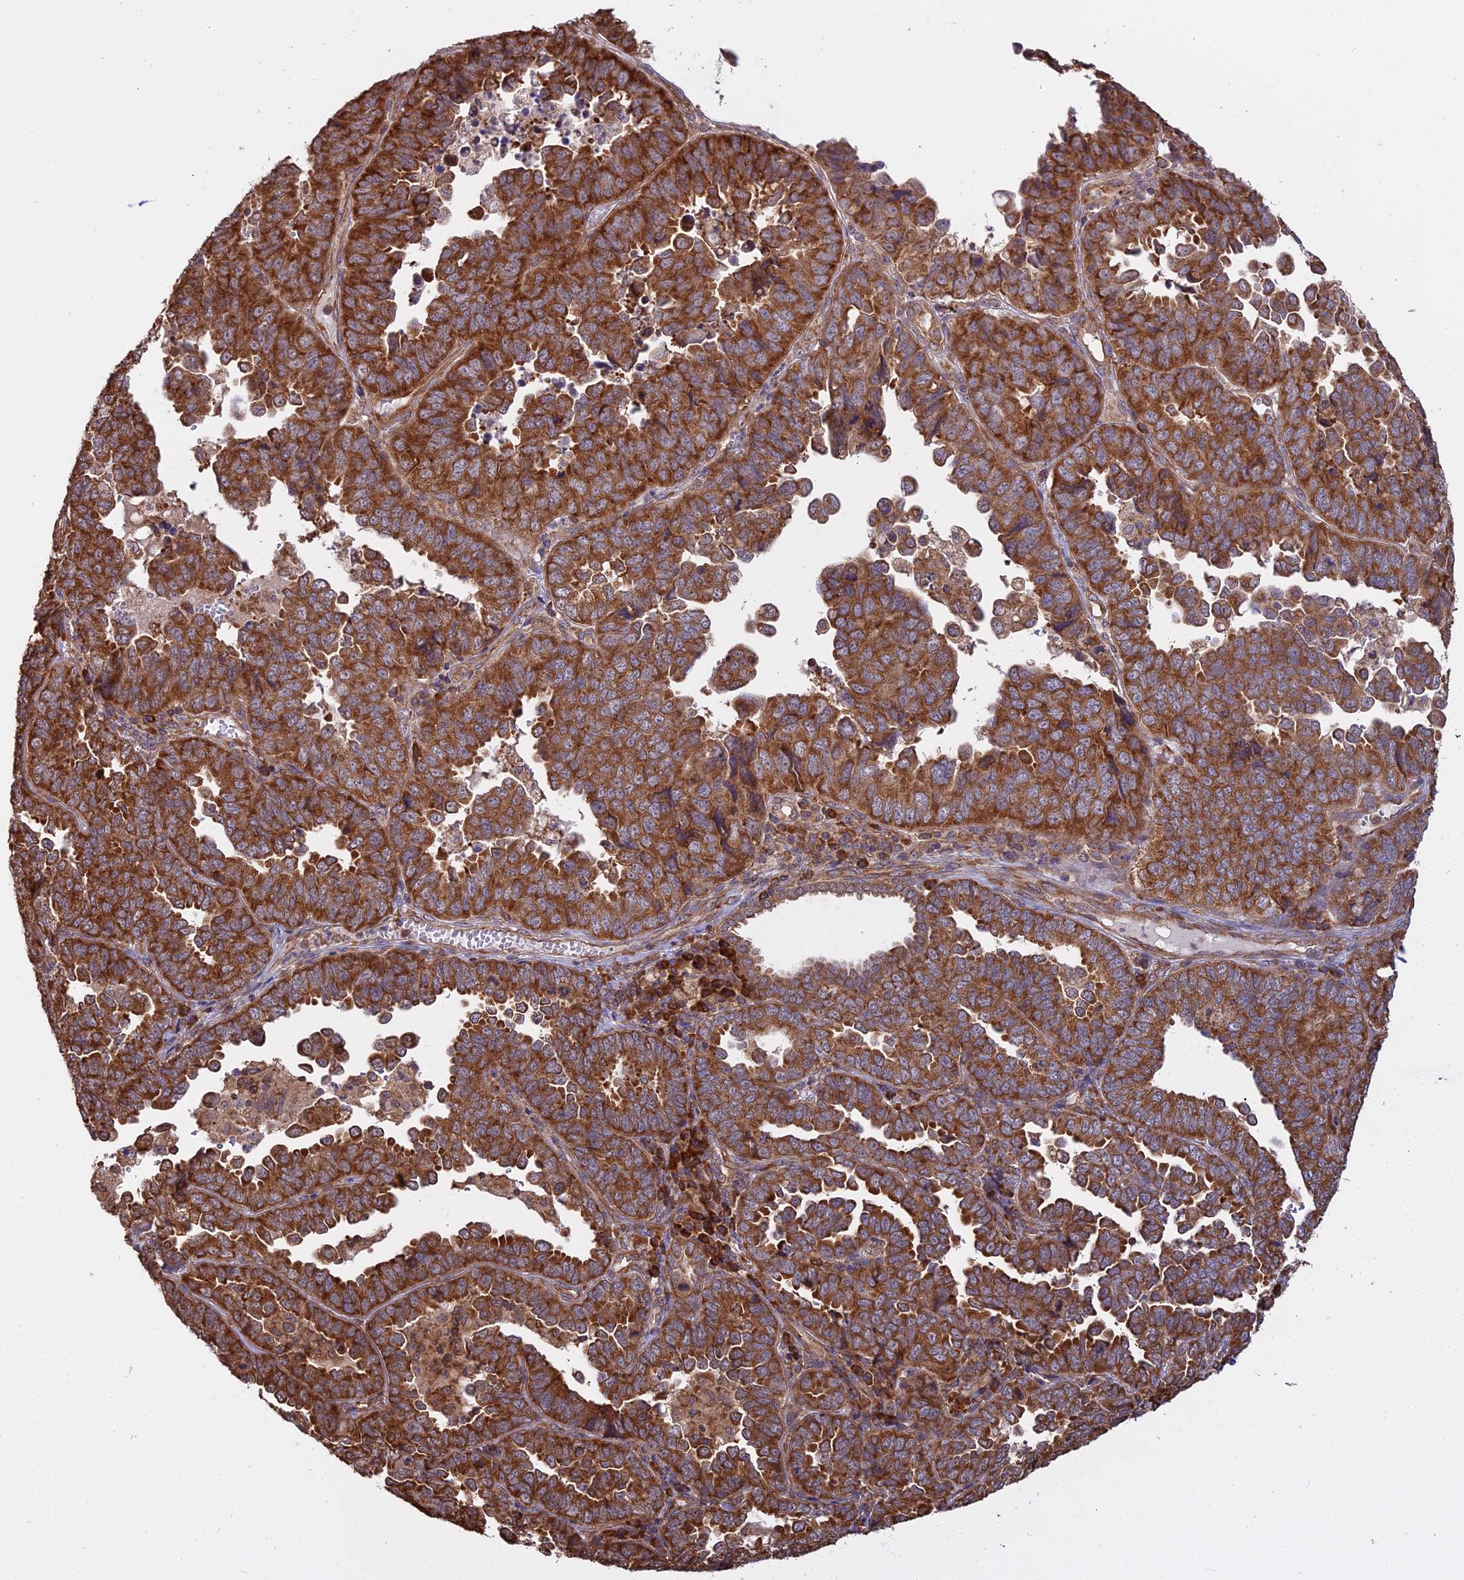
{"staining": {"intensity": "strong", "quantity": ">75%", "location": "cytoplasmic/membranous"}, "tissue": "endometrial cancer", "cell_type": "Tumor cells", "image_type": "cancer", "snomed": [{"axis": "morphology", "description": "Adenocarcinoma, NOS"}, {"axis": "topography", "description": "Endometrium"}], "caption": "This histopathology image demonstrates immunohistochemistry (IHC) staining of human endometrial adenocarcinoma, with high strong cytoplasmic/membranous staining in about >75% of tumor cells.", "gene": "RPL26", "patient": {"sex": "female", "age": 79}}